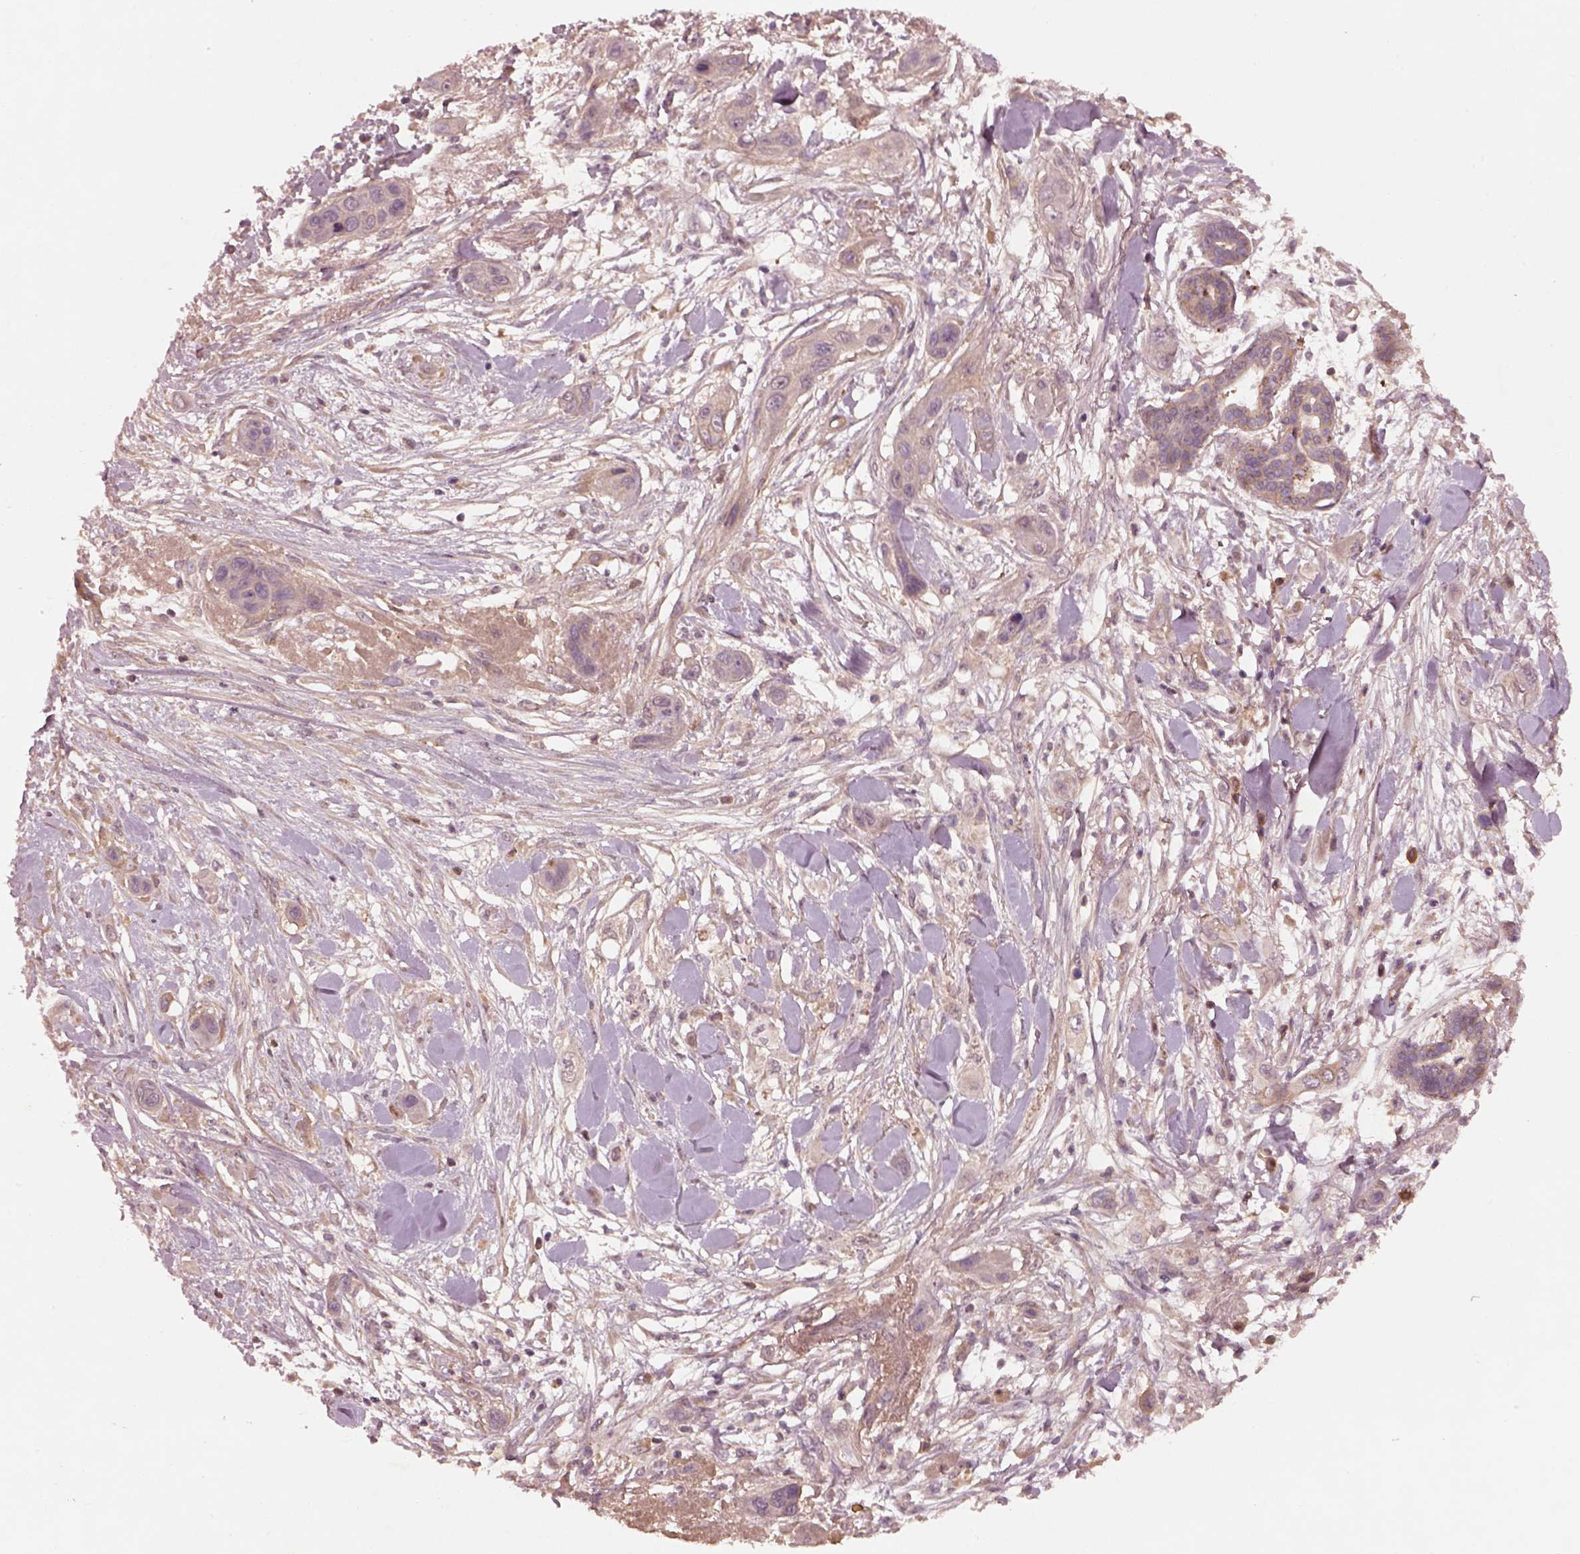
{"staining": {"intensity": "weak", "quantity": ">75%", "location": "cytoplasmic/membranous"}, "tissue": "skin cancer", "cell_type": "Tumor cells", "image_type": "cancer", "snomed": [{"axis": "morphology", "description": "Squamous cell carcinoma, NOS"}, {"axis": "topography", "description": "Skin"}], "caption": "Skin squamous cell carcinoma stained with a protein marker shows weak staining in tumor cells.", "gene": "FAM234A", "patient": {"sex": "male", "age": 79}}